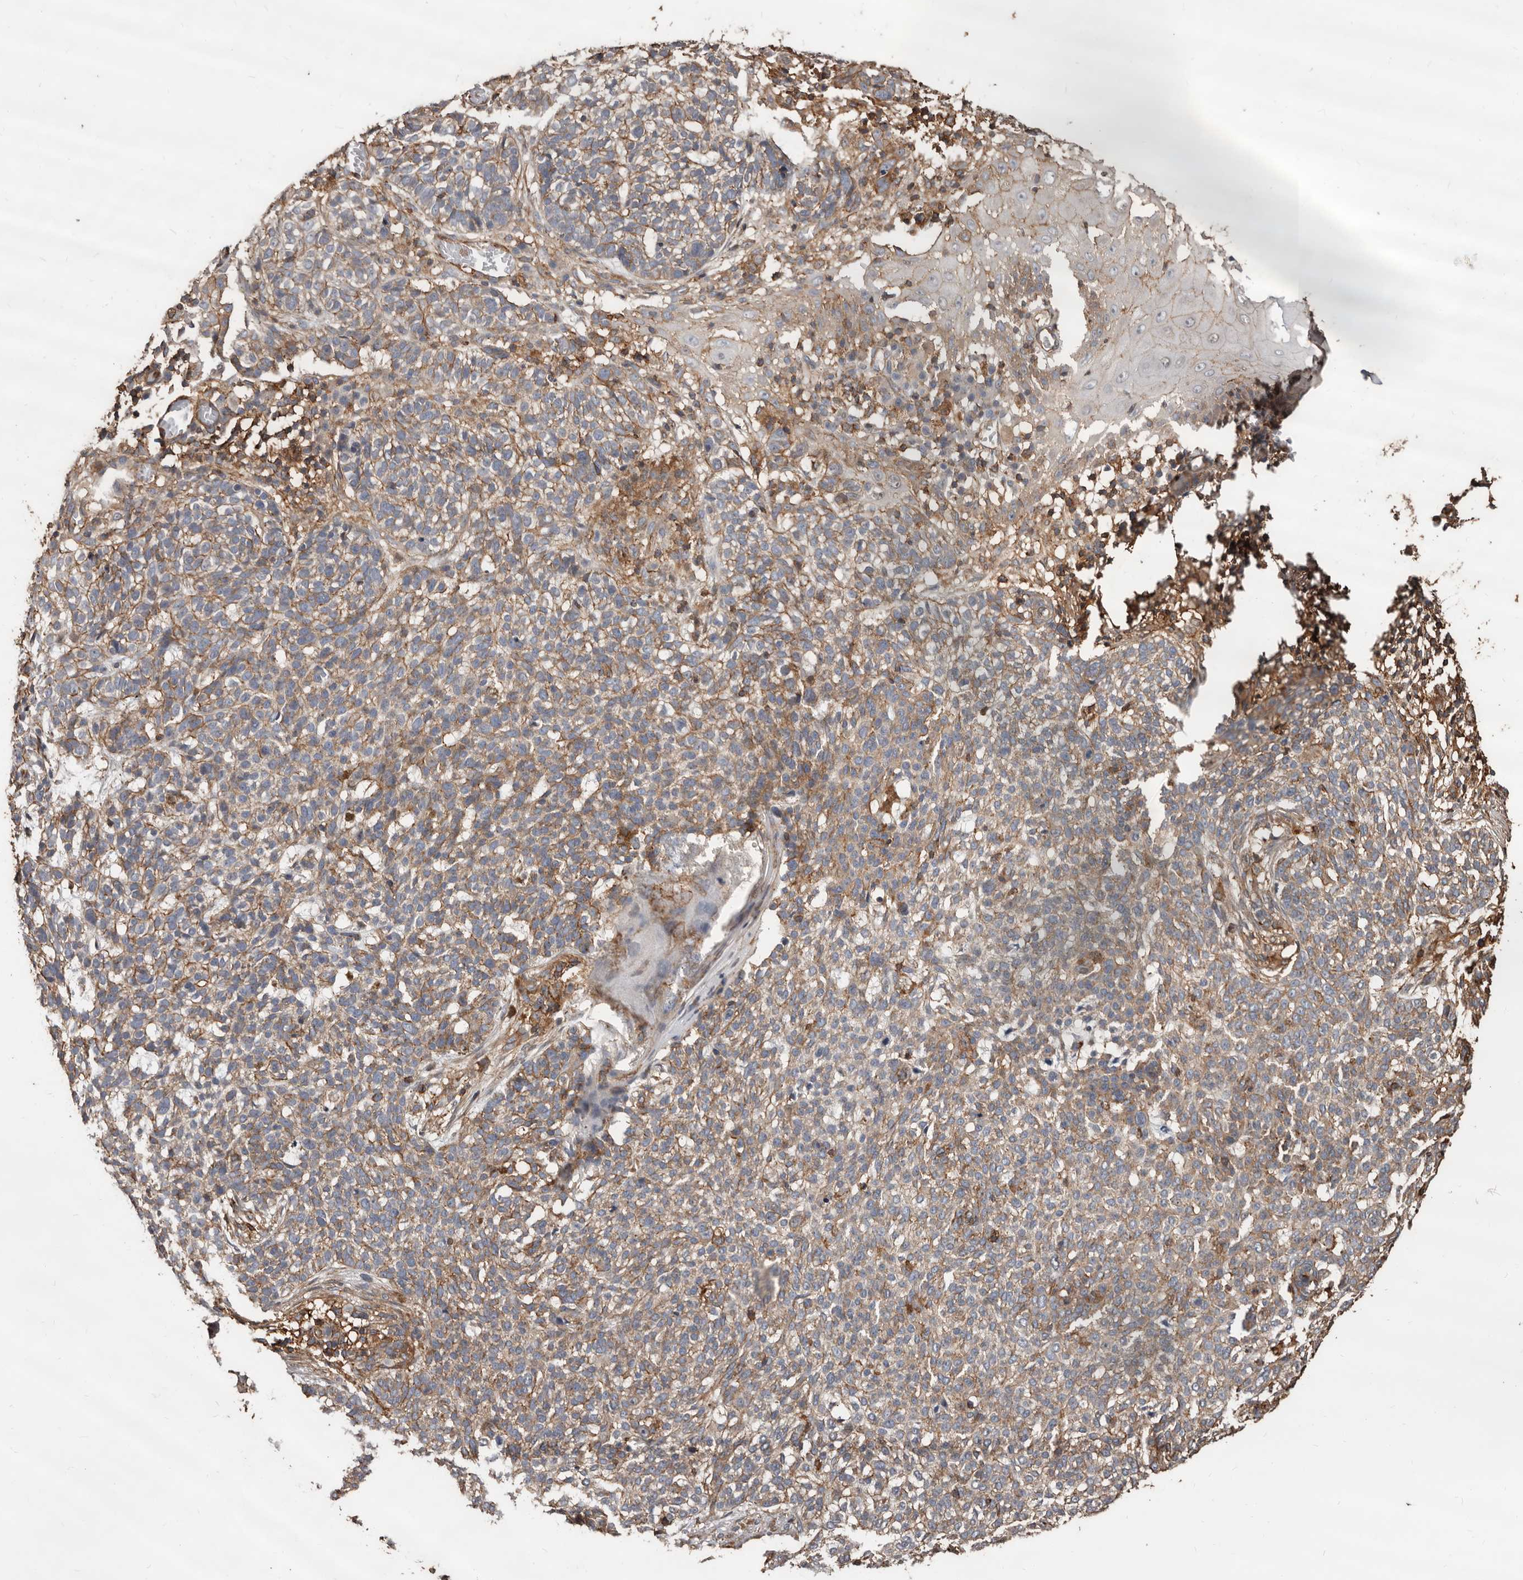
{"staining": {"intensity": "moderate", "quantity": ">75%", "location": "cytoplasmic/membranous"}, "tissue": "skin cancer", "cell_type": "Tumor cells", "image_type": "cancer", "snomed": [{"axis": "morphology", "description": "Basal cell carcinoma"}, {"axis": "topography", "description": "Skin"}], "caption": "Protein staining of skin basal cell carcinoma tissue demonstrates moderate cytoplasmic/membranous expression in approximately >75% of tumor cells.", "gene": "GSK3A", "patient": {"sex": "male", "age": 85}}